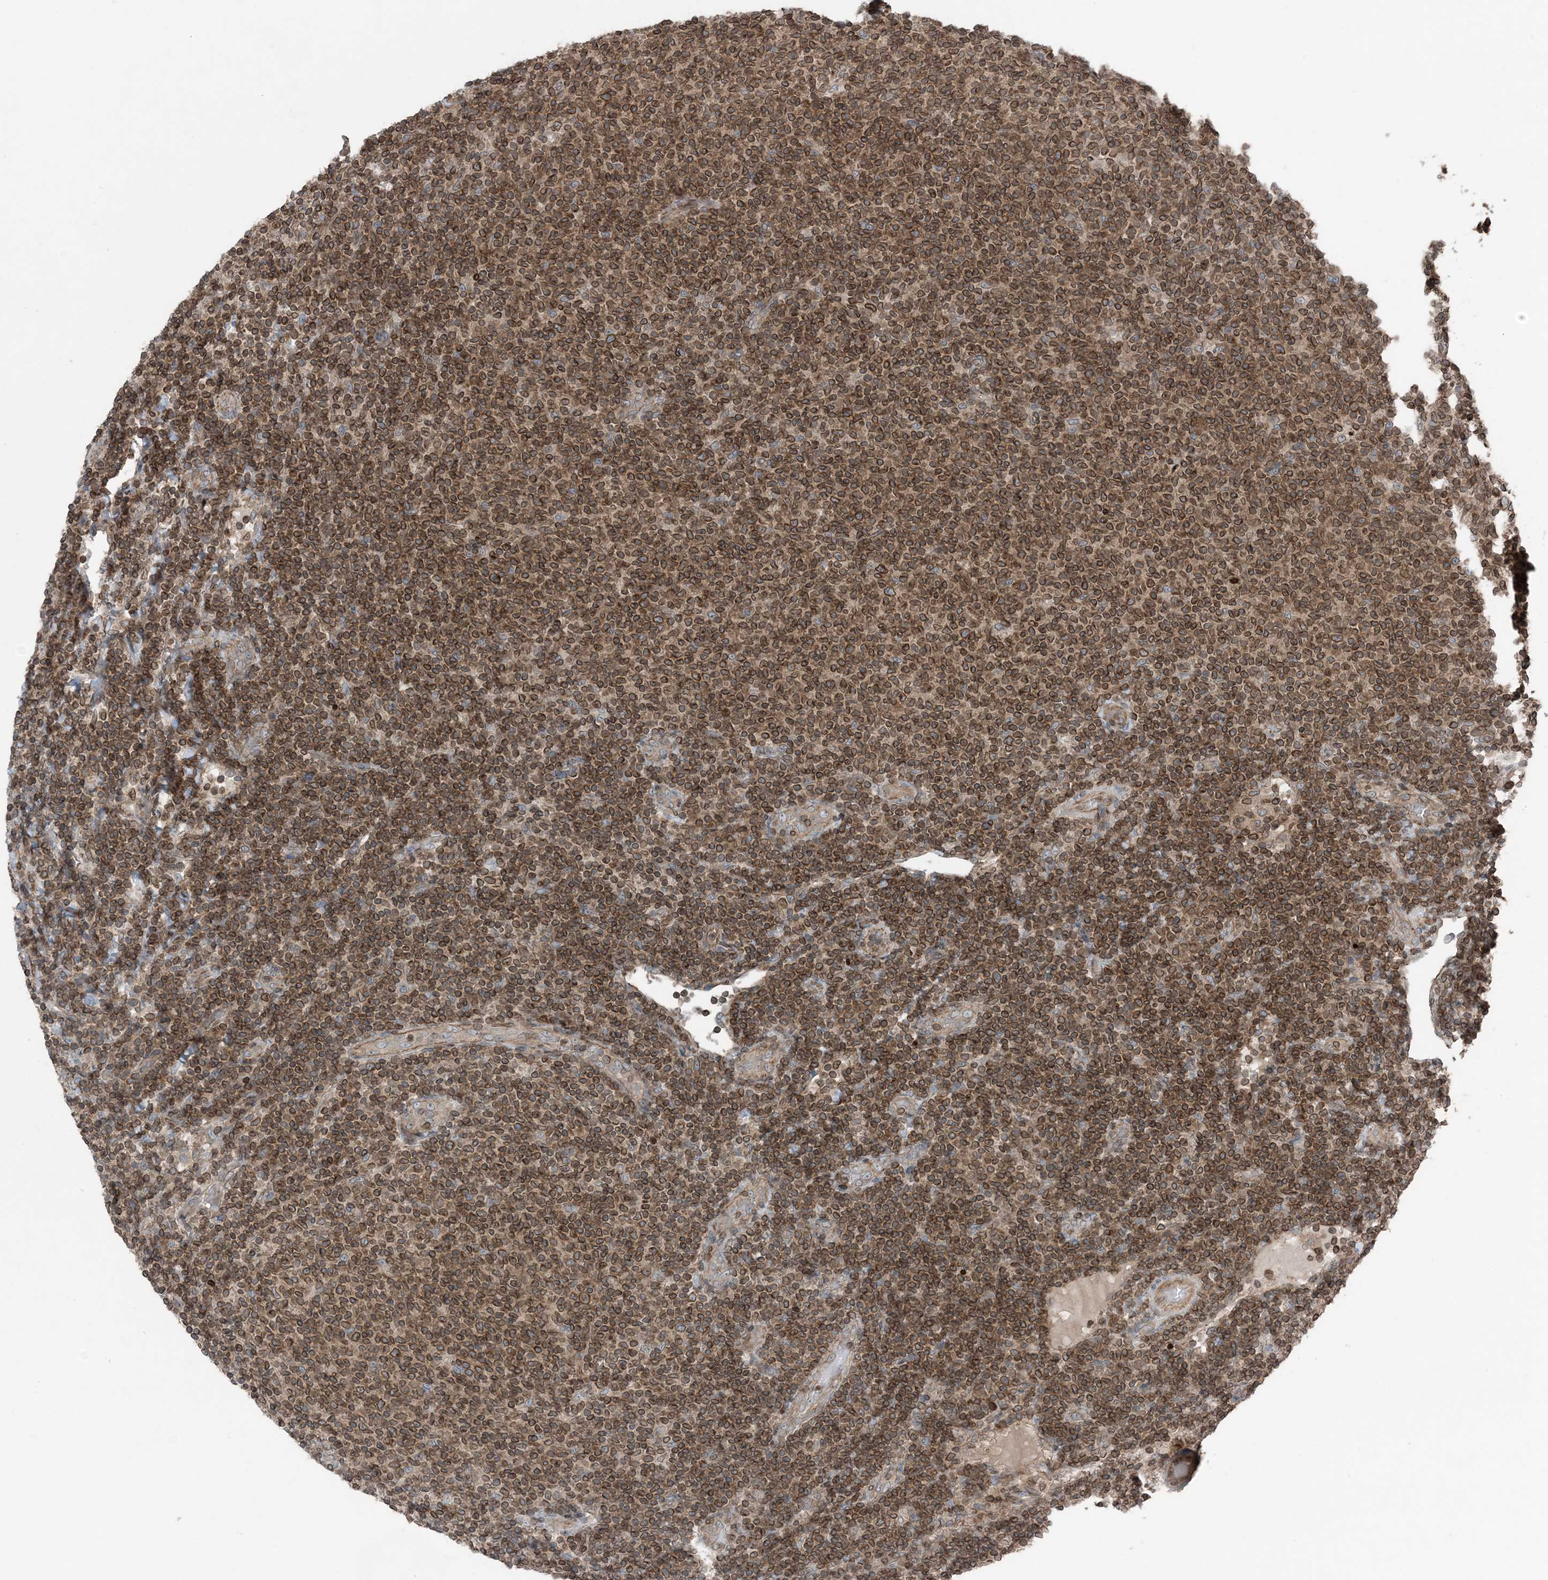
{"staining": {"intensity": "strong", "quantity": ">75%", "location": "cytoplasmic/membranous,nuclear"}, "tissue": "lymphoma", "cell_type": "Tumor cells", "image_type": "cancer", "snomed": [{"axis": "morphology", "description": "Malignant lymphoma, non-Hodgkin's type, Low grade"}, {"axis": "topography", "description": "Lymph node"}], "caption": "Strong cytoplasmic/membranous and nuclear protein positivity is seen in approximately >75% of tumor cells in low-grade malignant lymphoma, non-Hodgkin's type.", "gene": "ZFAND2B", "patient": {"sex": "male", "age": 66}}